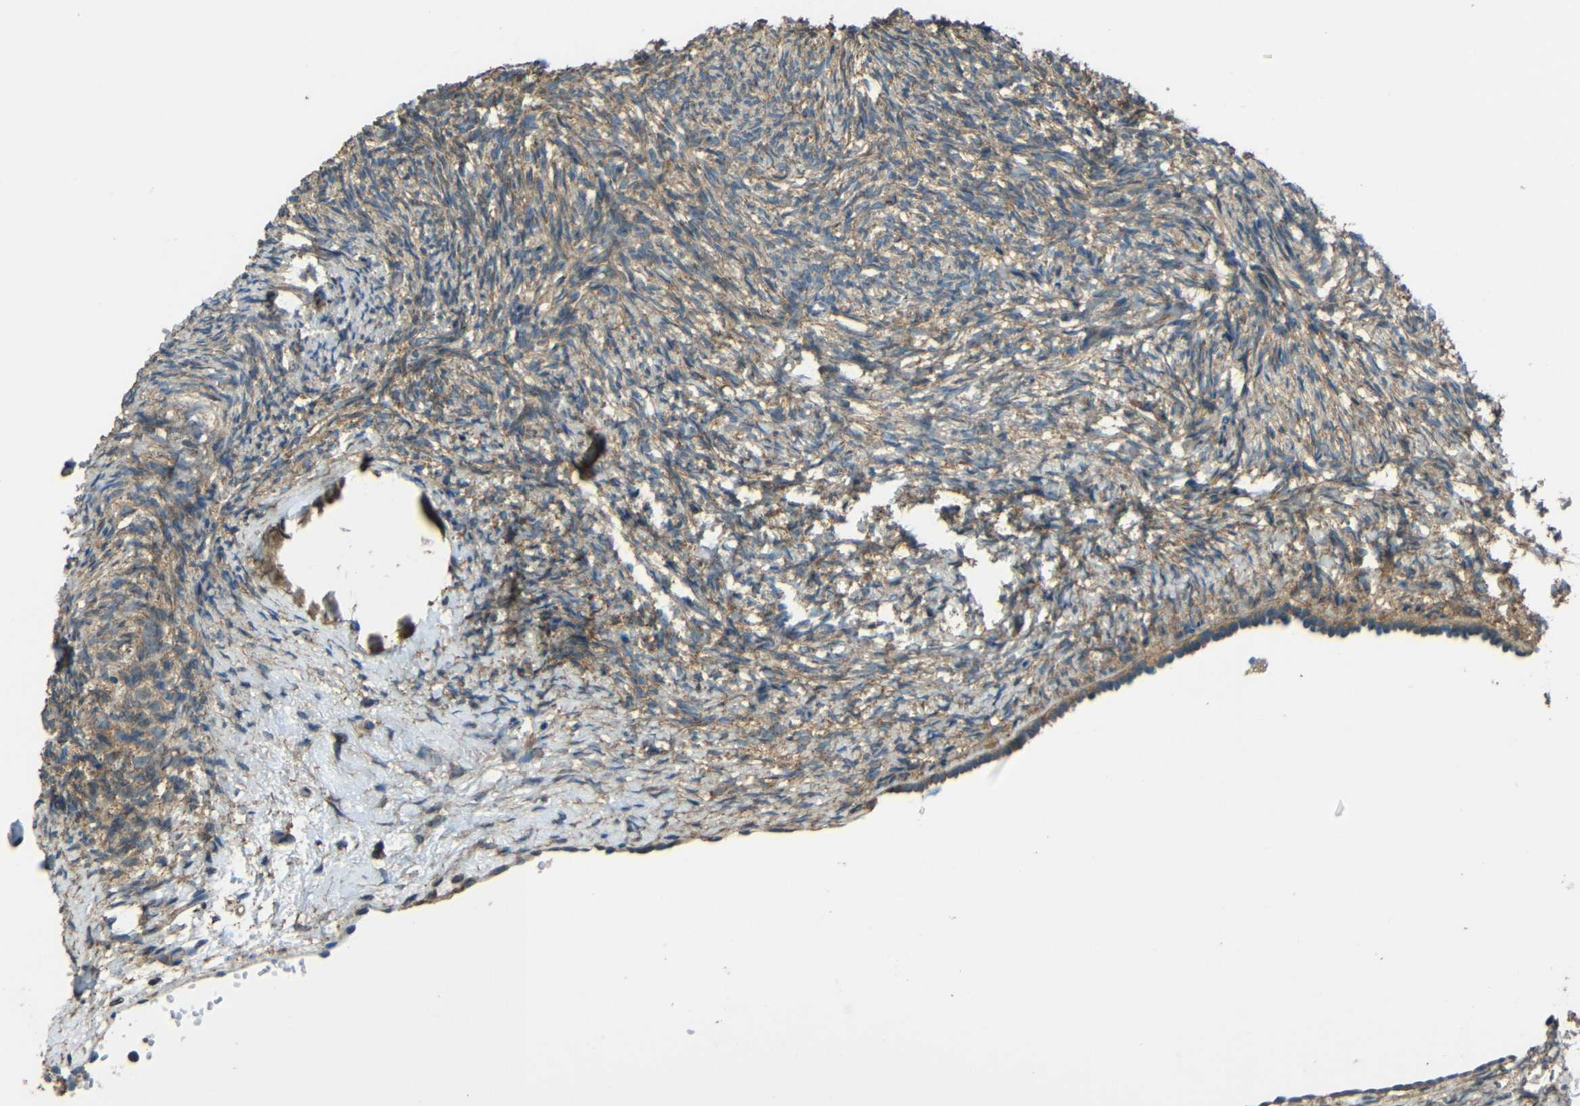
{"staining": {"intensity": "moderate", "quantity": "25%-75%", "location": "cytoplasmic/membranous"}, "tissue": "ovary", "cell_type": "Ovarian stroma cells", "image_type": "normal", "snomed": [{"axis": "morphology", "description": "Normal tissue, NOS"}, {"axis": "topography", "description": "Ovary"}], "caption": "Immunohistochemical staining of unremarkable human ovary reveals moderate cytoplasmic/membranous protein positivity in approximately 25%-75% of ovarian stroma cells.", "gene": "ACACA", "patient": {"sex": "female", "age": 60}}